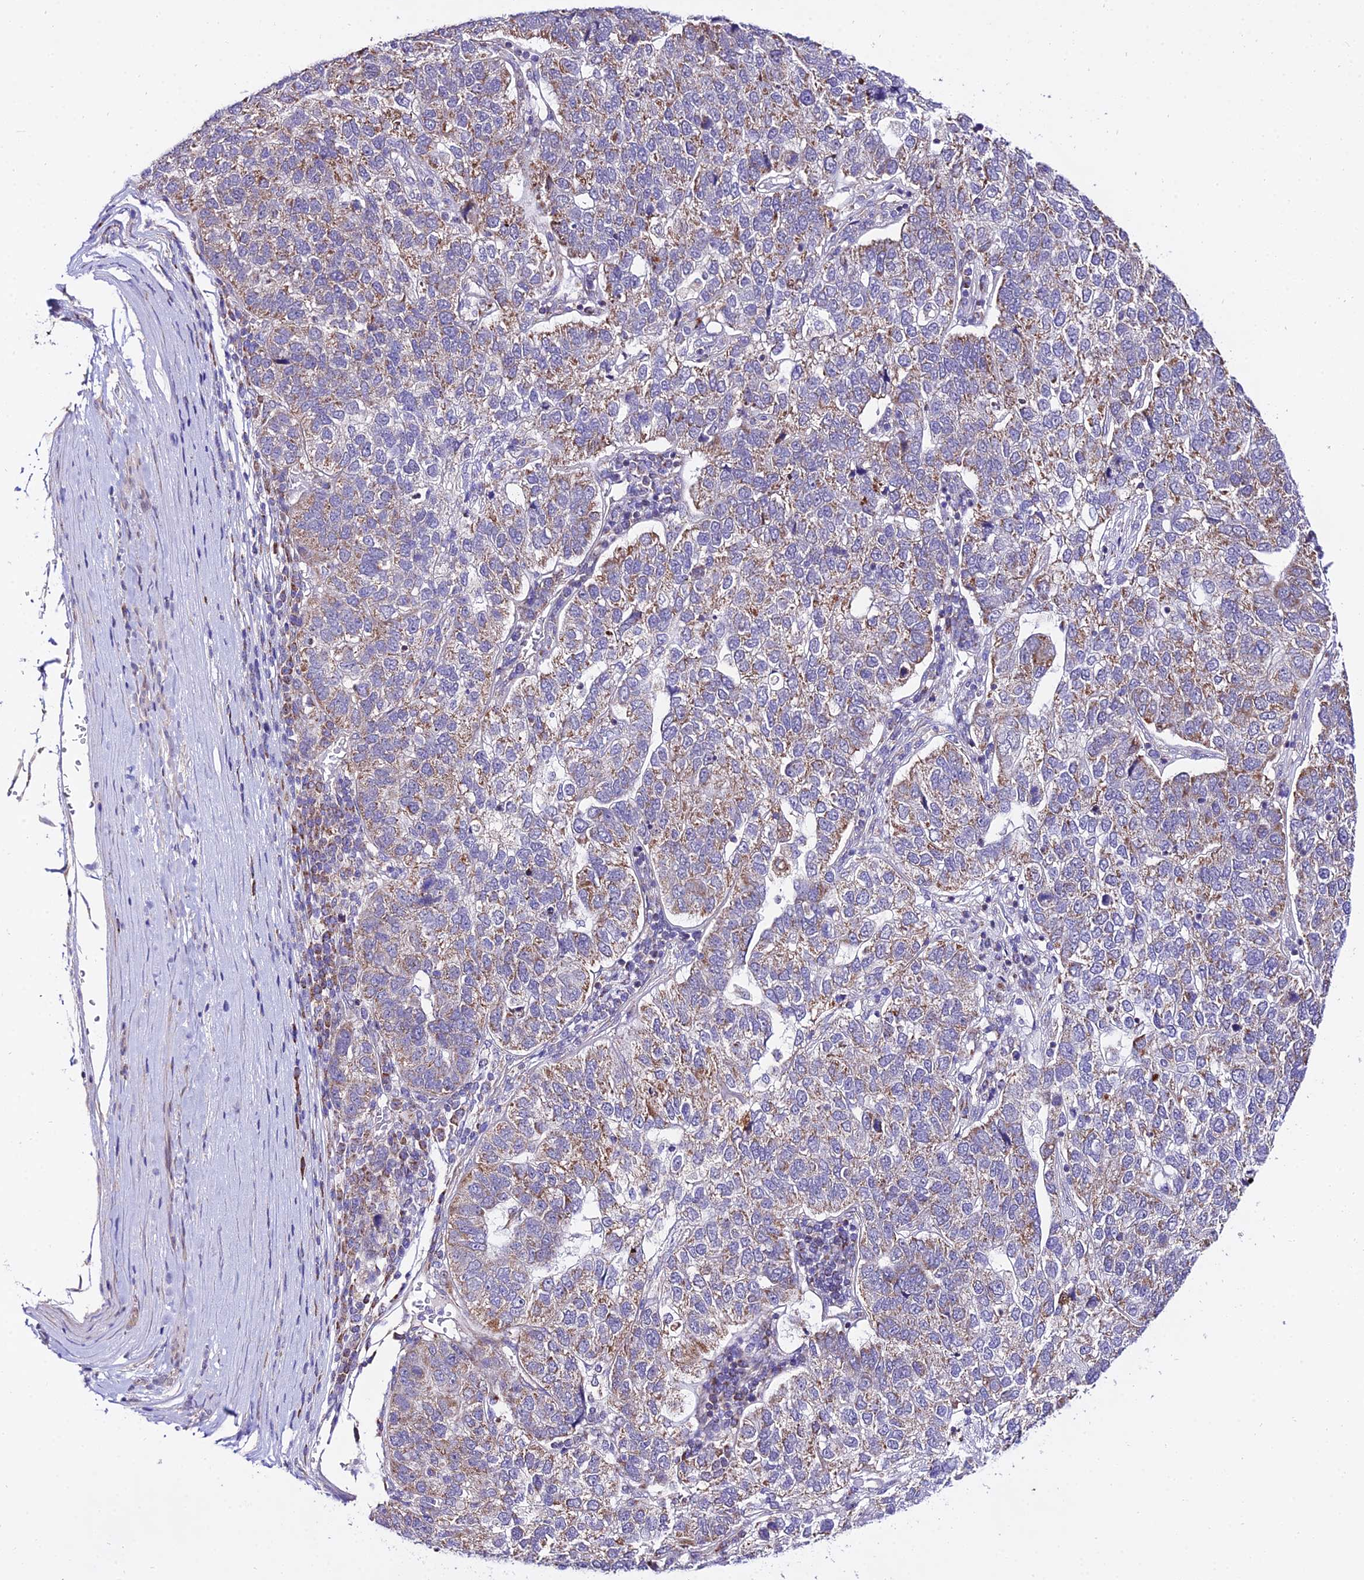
{"staining": {"intensity": "moderate", "quantity": "25%-75%", "location": "cytoplasmic/membranous"}, "tissue": "pancreatic cancer", "cell_type": "Tumor cells", "image_type": "cancer", "snomed": [{"axis": "morphology", "description": "Adenocarcinoma, NOS"}, {"axis": "topography", "description": "Pancreas"}], "caption": "Pancreatic cancer stained with DAB IHC reveals medium levels of moderate cytoplasmic/membranous positivity in about 25%-75% of tumor cells.", "gene": "ATP5PB", "patient": {"sex": "female", "age": 61}}